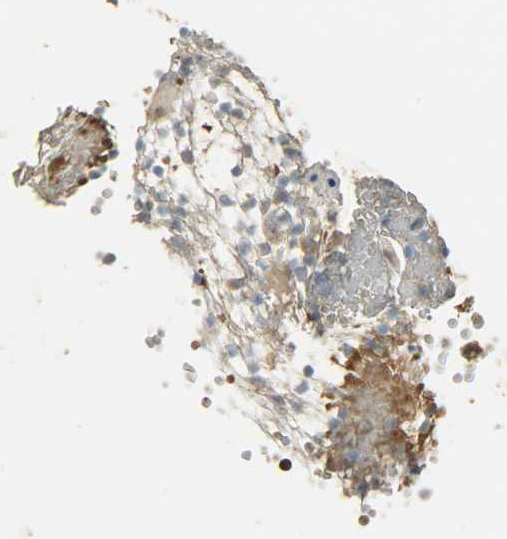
{"staining": {"intensity": "moderate", "quantity": ">75%", "location": "cytoplasmic/membranous,nuclear"}, "tissue": "tonsil", "cell_type": "Squamous epithelial cells", "image_type": "normal", "snomed": [{"axis": "morphology", "description": "Normal tissue, NOS"}, {"axis": "topography", "description": "Tonsil"}], "caption": "Immunohistochemical staining of normal human tonsil demonstrates moderate cytoplasmic/membranous,nuclear protein staining in approximately >75% of squamous epithelial cells.", "gene": "PRMT5", "patient": {"sex": "female", "age": 40}}